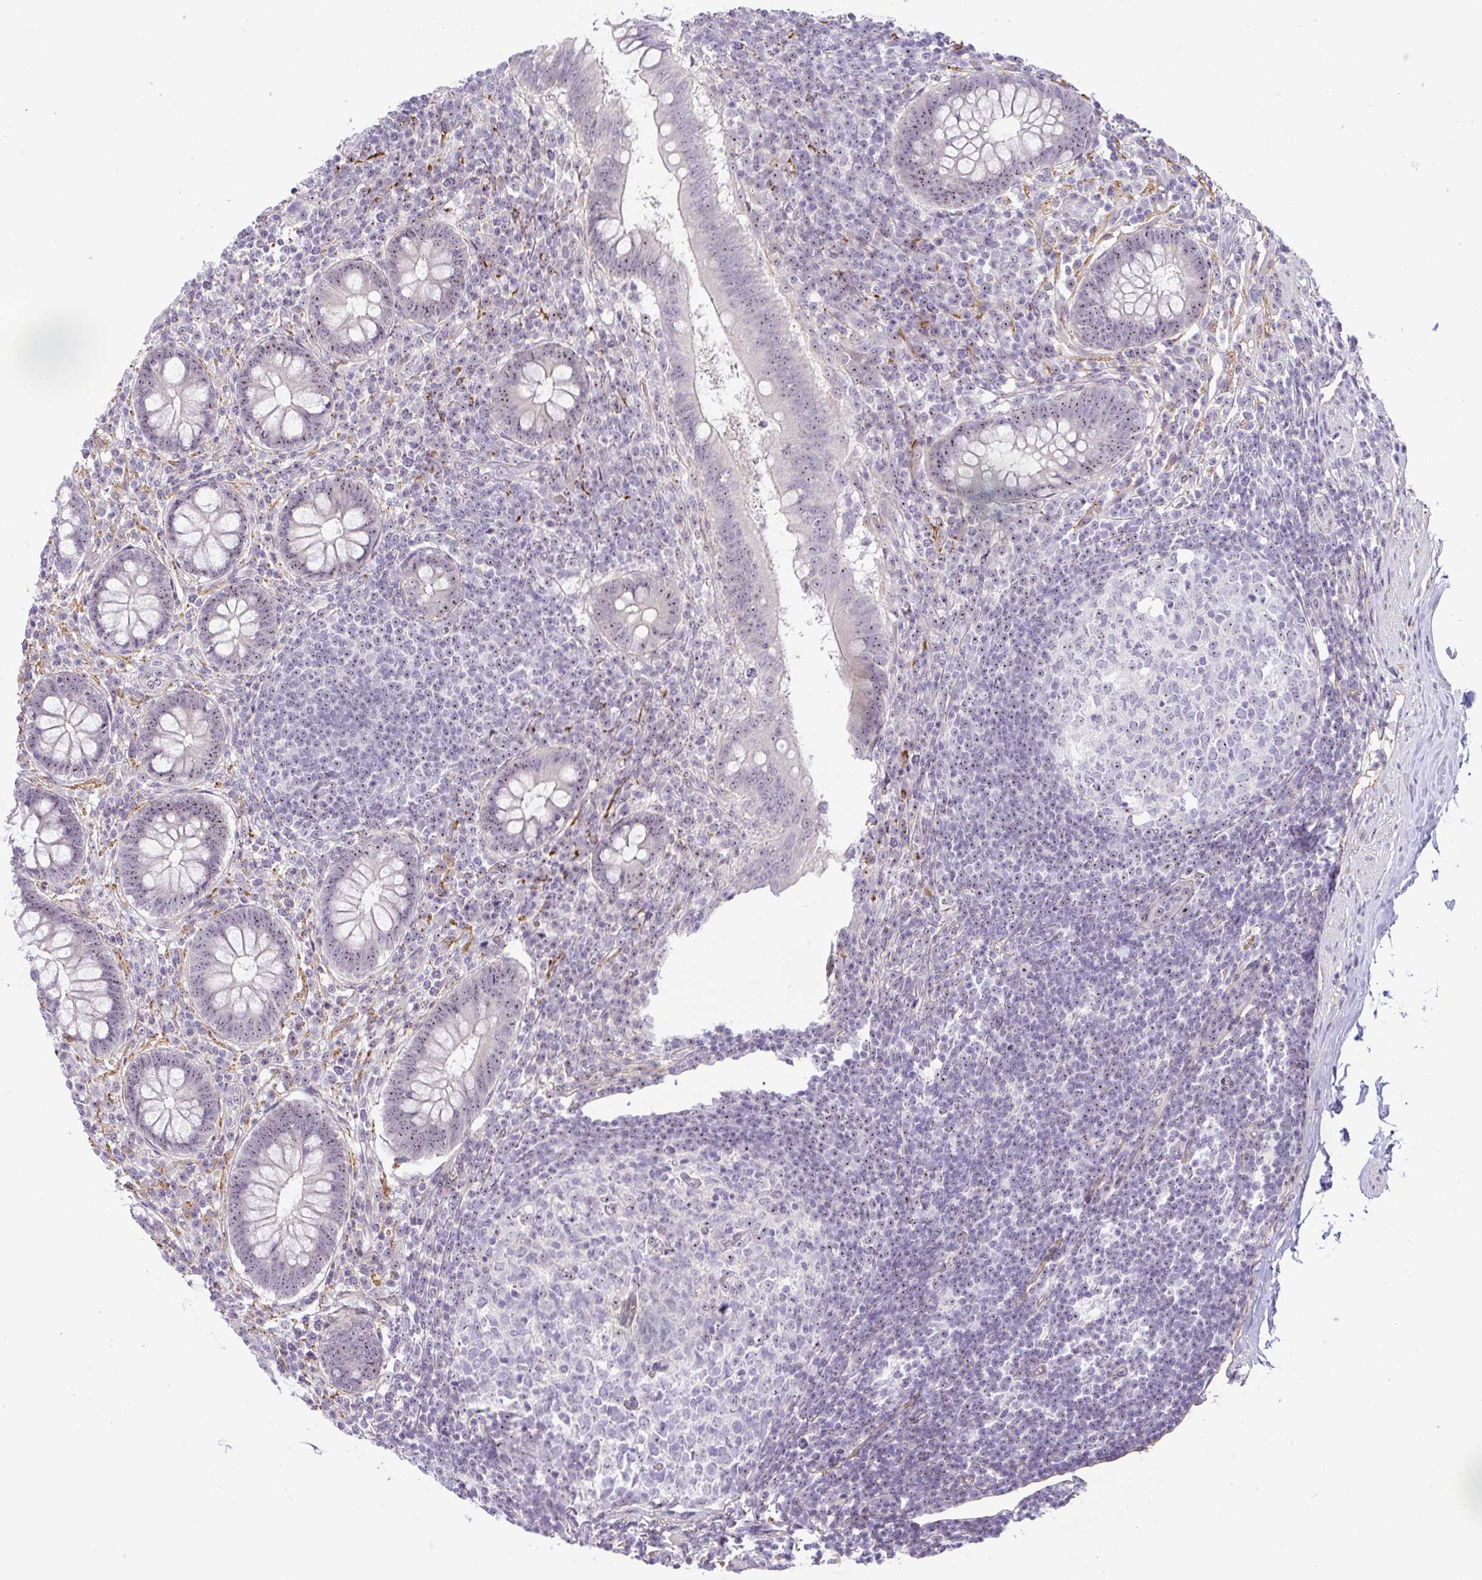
{"staining": {"intensity": "moderate", "quantity": "25%-75%", "location": "nuclear"}, "tissue": "appendix", "cell_type": "Glandular cells", "image_type": "normal", "snomed": [{"axis": "morphology", "description": "Normal tissue, NOS"}, {"axis": "topography", "description": "Appendix"}], "caption": "Protein analysis of normal appendix displays moderate nuclear positivity in about 25%-75% of glandular cells.", "gene": "MXRA8", "patient": {"sex": "female", "age": 56}}